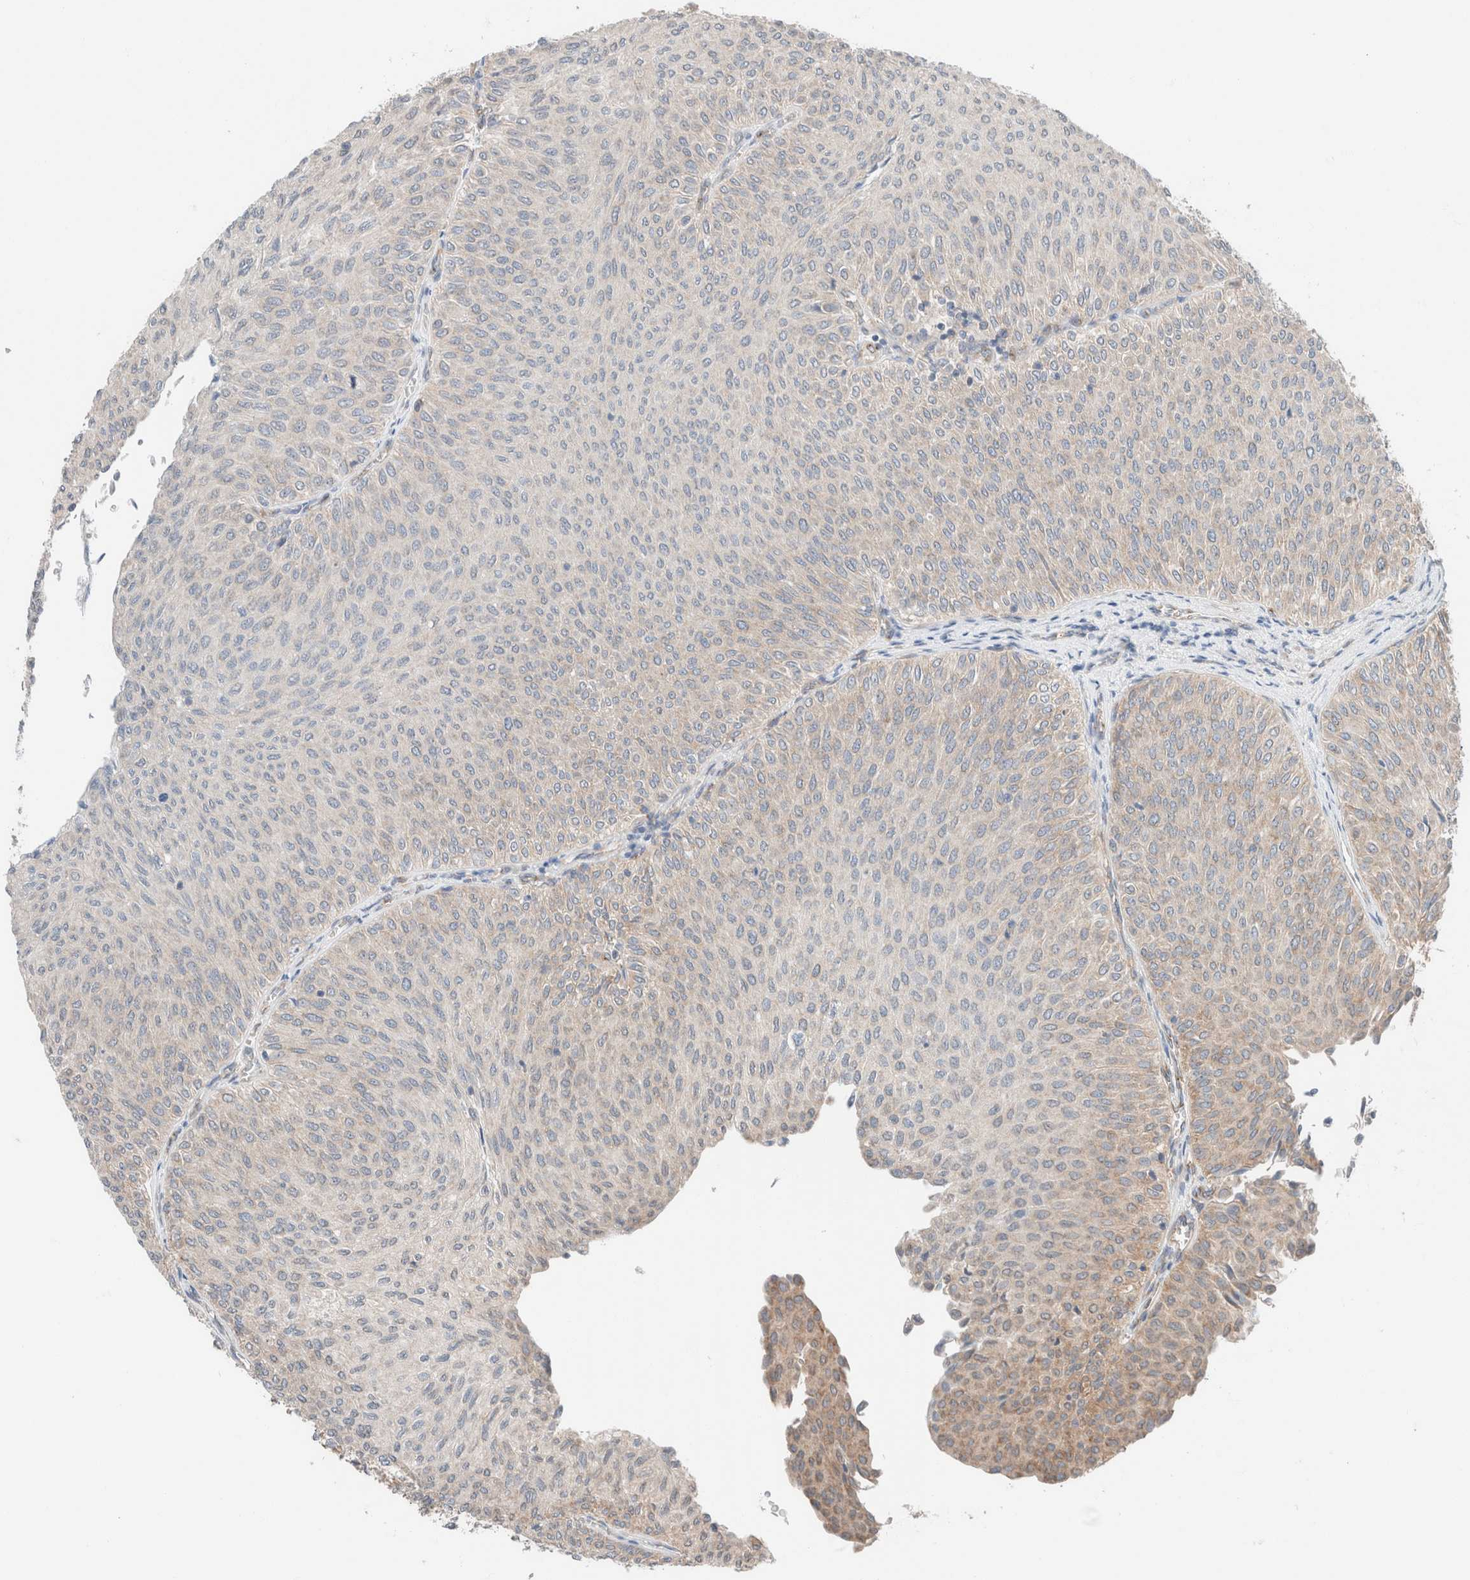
{"staining": {"intensity": "weak", "quantity": "<25%", "location": "cytoplasmic/membranous"}, "tissue": "urothelial cancer", "cell_type": "Tumor cells", "image_type": "cancer", "snomed": [{"axis": "morphology", "description": "Urothelial carcinoma, Low grade"}, {"axis": "topography", "description": "Urinary bladder"}], "caption": "There is no significant positivity in tumor cells of low-grade urothelial carcinoma. (DAB (3,3'-diaminobenzidine) immunohistochemistry (IHC) visualized using brightfield microscopy, high magnification).", "gene": "CASC3", "patient": {"sex": "male", "age": 78}}